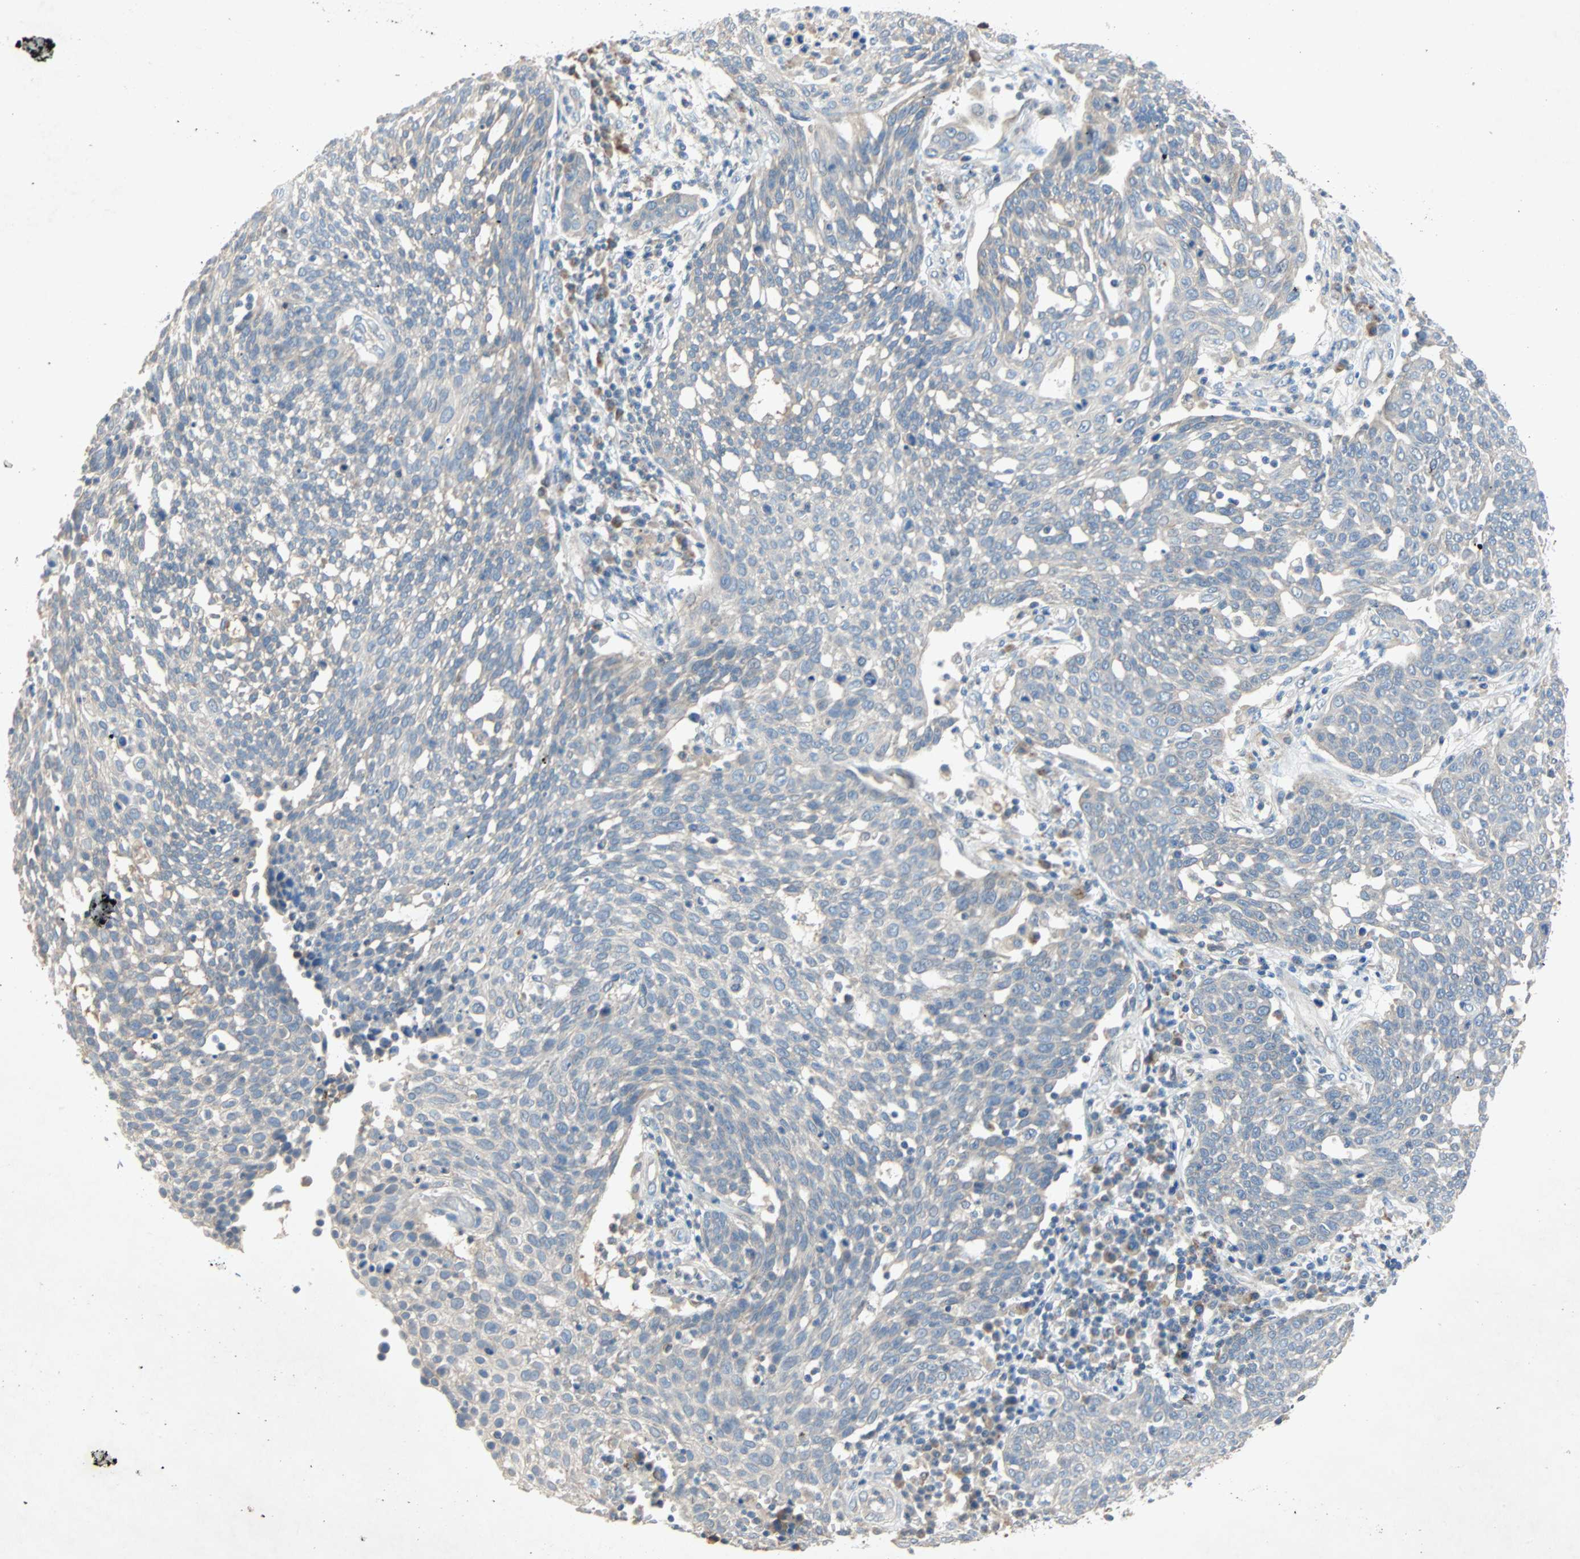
{"staining": {"intensity": "weak", "quantity": "25%-75%", "location": "cytoplasmic/membranous"}, "tissue": "cervical cancer", "cell_type": "Tumor cells", "image_type": "cancer", "snomed": [{"axis": "morphology", "description": "Squamous cell carcinoma, NOS"}, {"axis": "topography", "description": "Cervix"}], "caption": "Weak cytoplasmic/membranous positivity for a protein is identified in approximately 25%-75% of tumor cells of squamous cell carcinoma (cervical) using immunohistochemistry (IHC).", "gene": "XYLT1", "patient": {"sex": "female", "age": 34}}